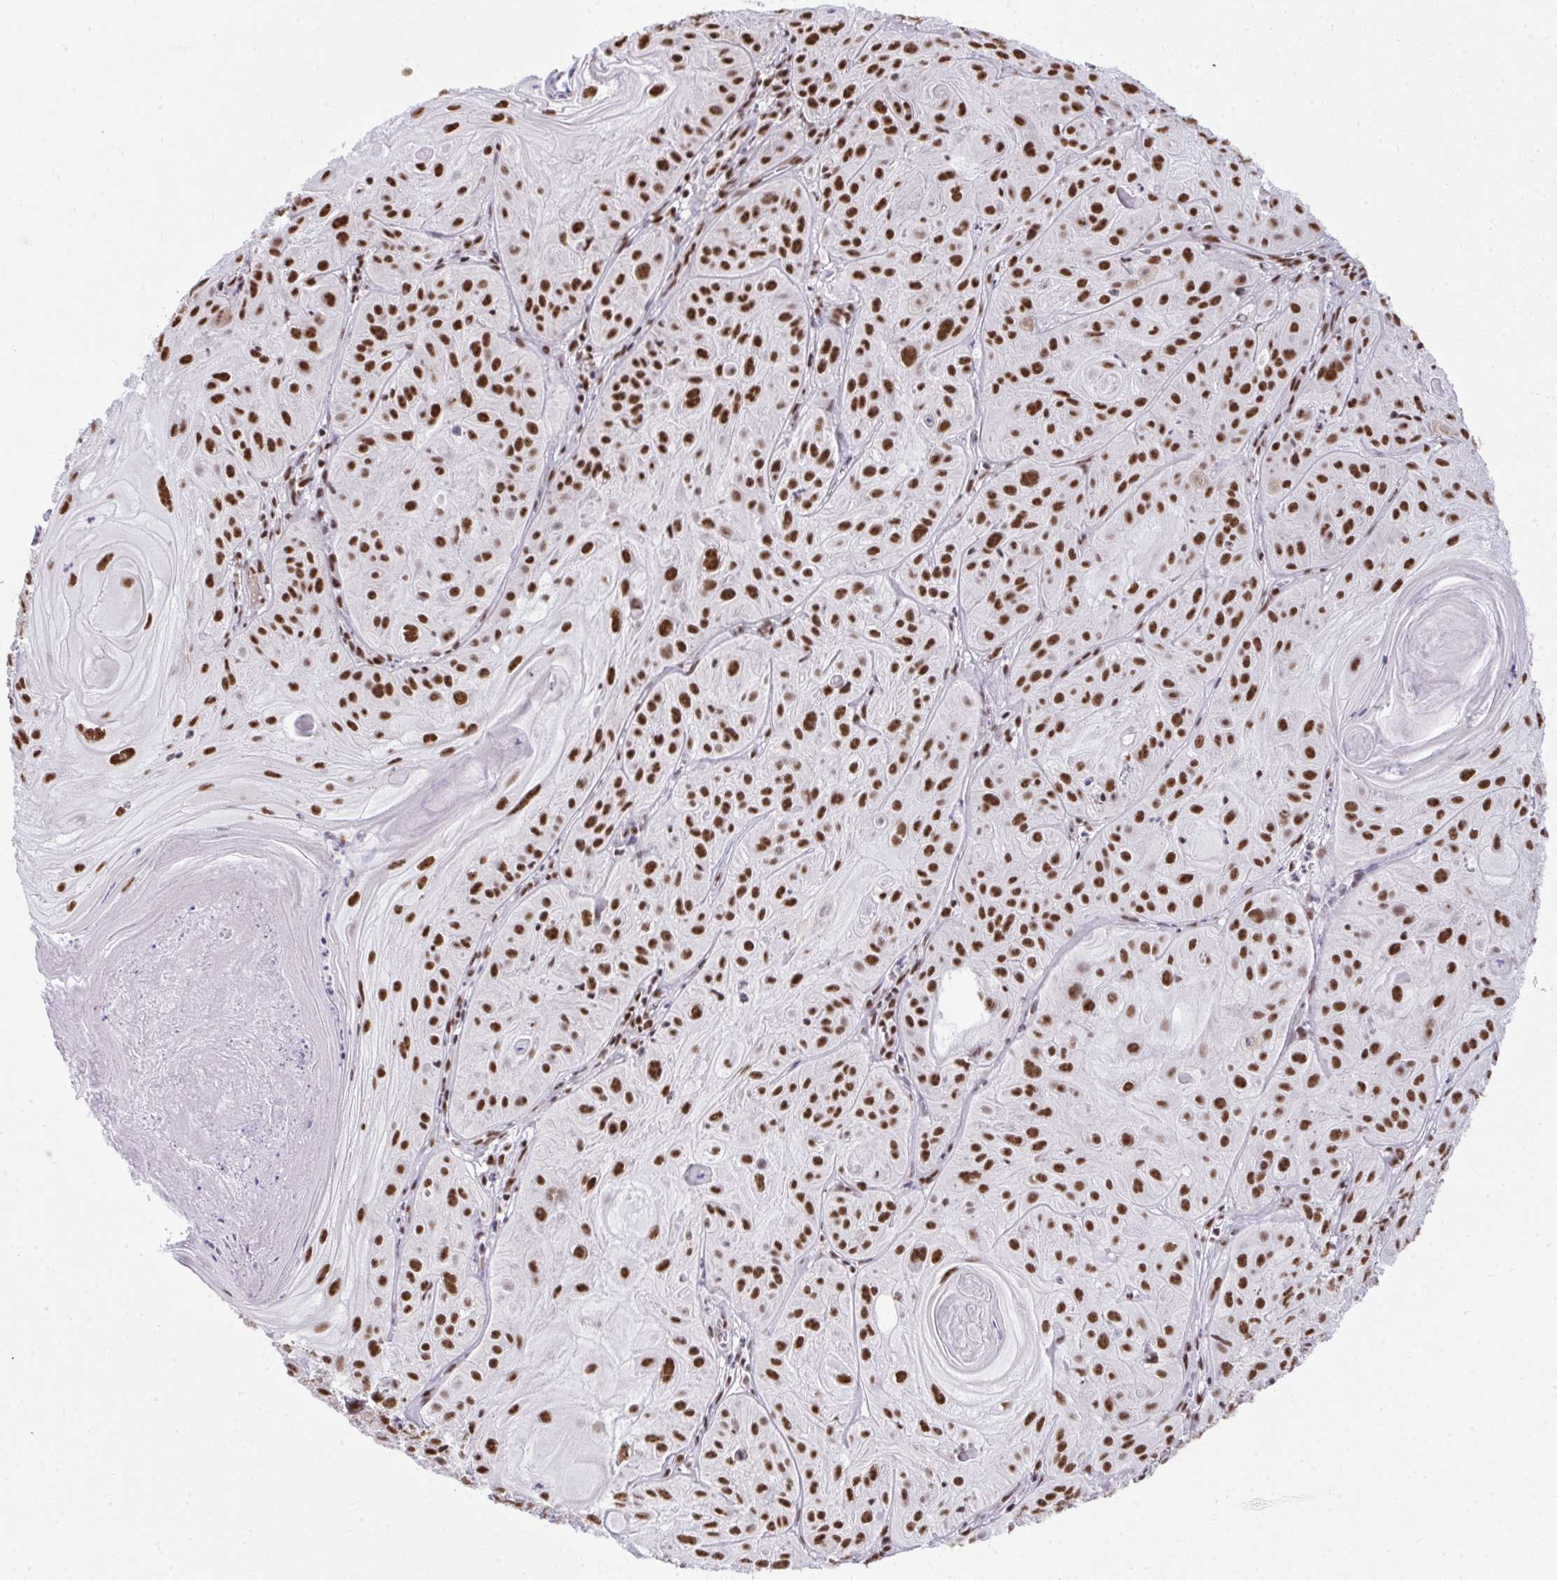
{"staining": {"intensity": "strong", "quantity": ">75%", "location": "nuclear"}, "tissue": "skin cancer", "cell_type": "Tumor cells", "image_type": "cancer", "snomed": [{"axis": "morphology", "description": "Squamous cell carcinoma, NOS"}, {"axis": "topography", "description": "Skin"}], "caption": "Protein staining shows strong nuclear staining in about >75% of tumor cells in skin cancer. (DAB IHC, brown staining for protein, blue staining for nuclei).", "gene": "PRPF19", "patient": {"sex": "male", "age": 85}}